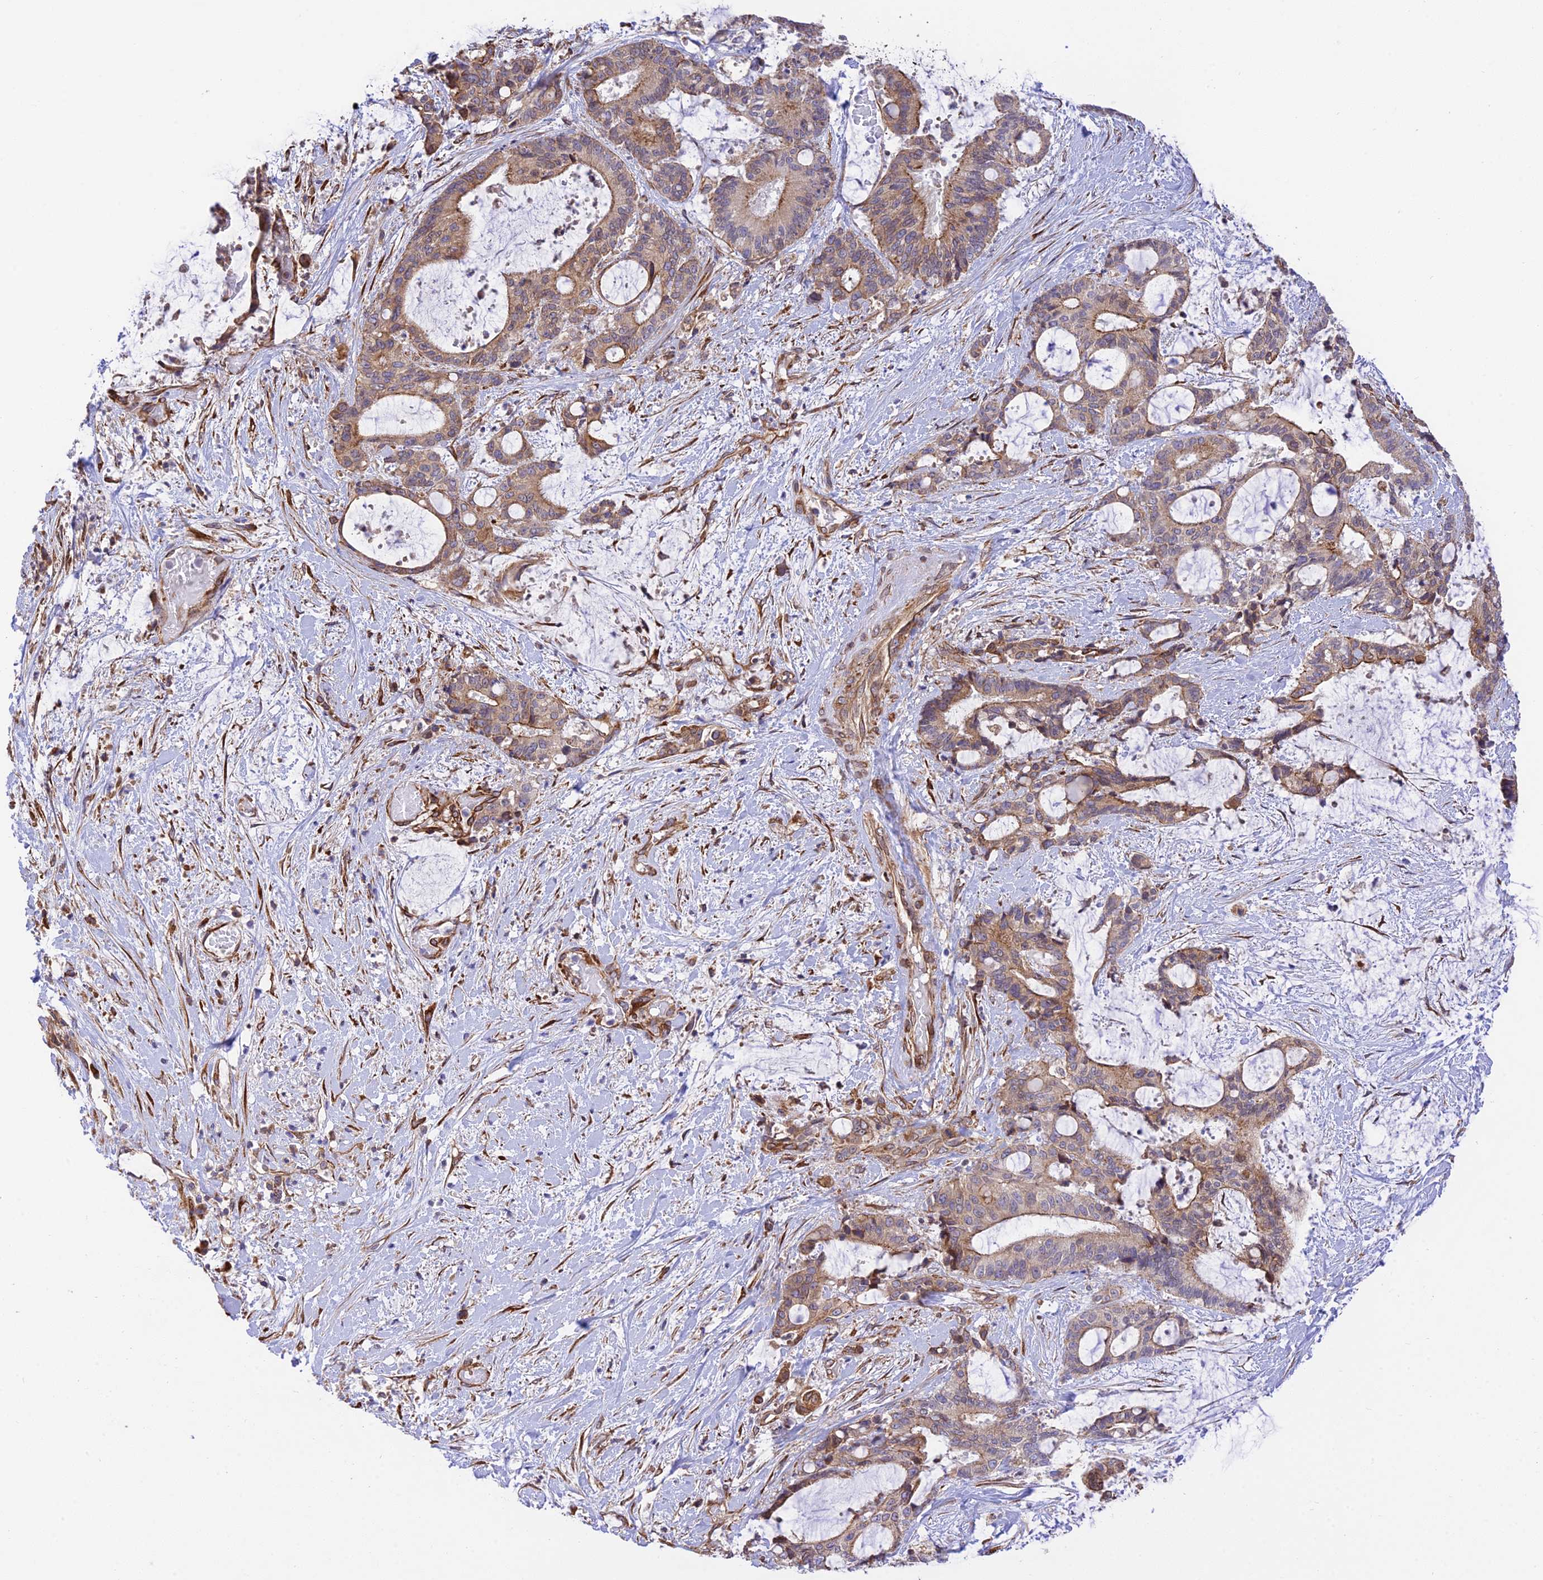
{"staining": {"intensity": "moderate", "quantity": "<25%", "location": "cytoplasmic/membranous"}, "tissue": "liver cancer", "cell_type": "Tumor cells", "image_type": "cancer", "snomed": [{"axis": "morphology", "description": "Normal tissue, NOS"}, {"axis": "morphology", "description": "Cholangiocarcinoma"}, {"axis": "topography", "description": "Liver"}, {"axis": "topography", "description": "Peripheral nerve tissue"}], "caption": "Immunohistochemistry (IHC) image of cholangiocarcinoma (liver) stained for a protein (brown), which demonstrates low levels of moderate cytoplasmic/membranous staining in approximately <25% of tumor cells.", "gene": "EXOC3L4", "patient": {"sex": "female", "age": 73}}